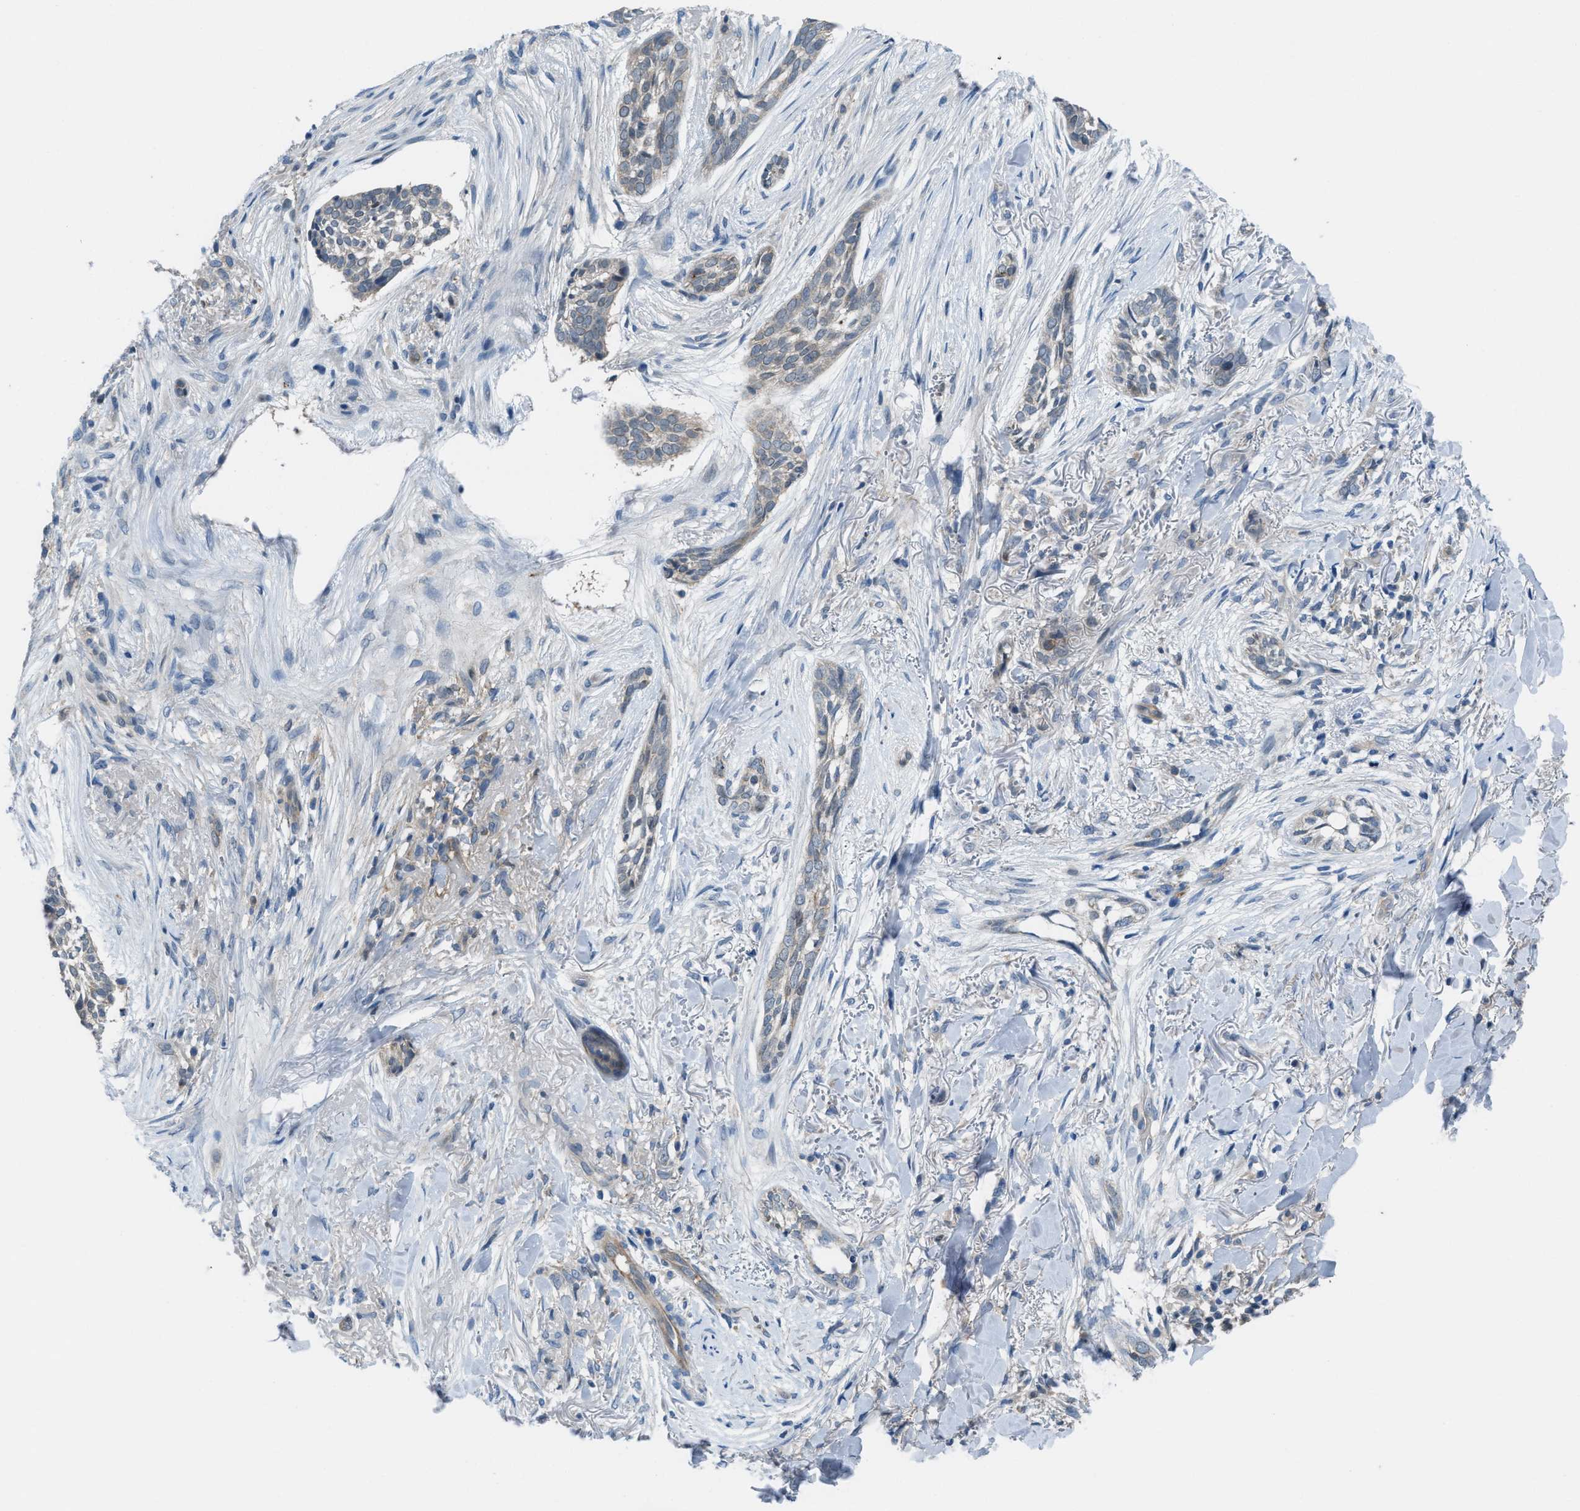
{"staining": {"intensity": "negative", "quantity": "none", "location": "none"}, "tissue": "skin cancer", "cell_type": "Tumor cells", "image_type": "cancer", "snomed": [{"axis": "morphology", "description": "Basal cell carcinoma"}, {"axis": "topography", "description": "Skin"}], "caption": "Immunohistochemical staining of human skin basal cell carcinoma shows no significant expression in tumor cells.", "gene": "BAZ2B", "patient": {"sex": "female", "age": 88}}